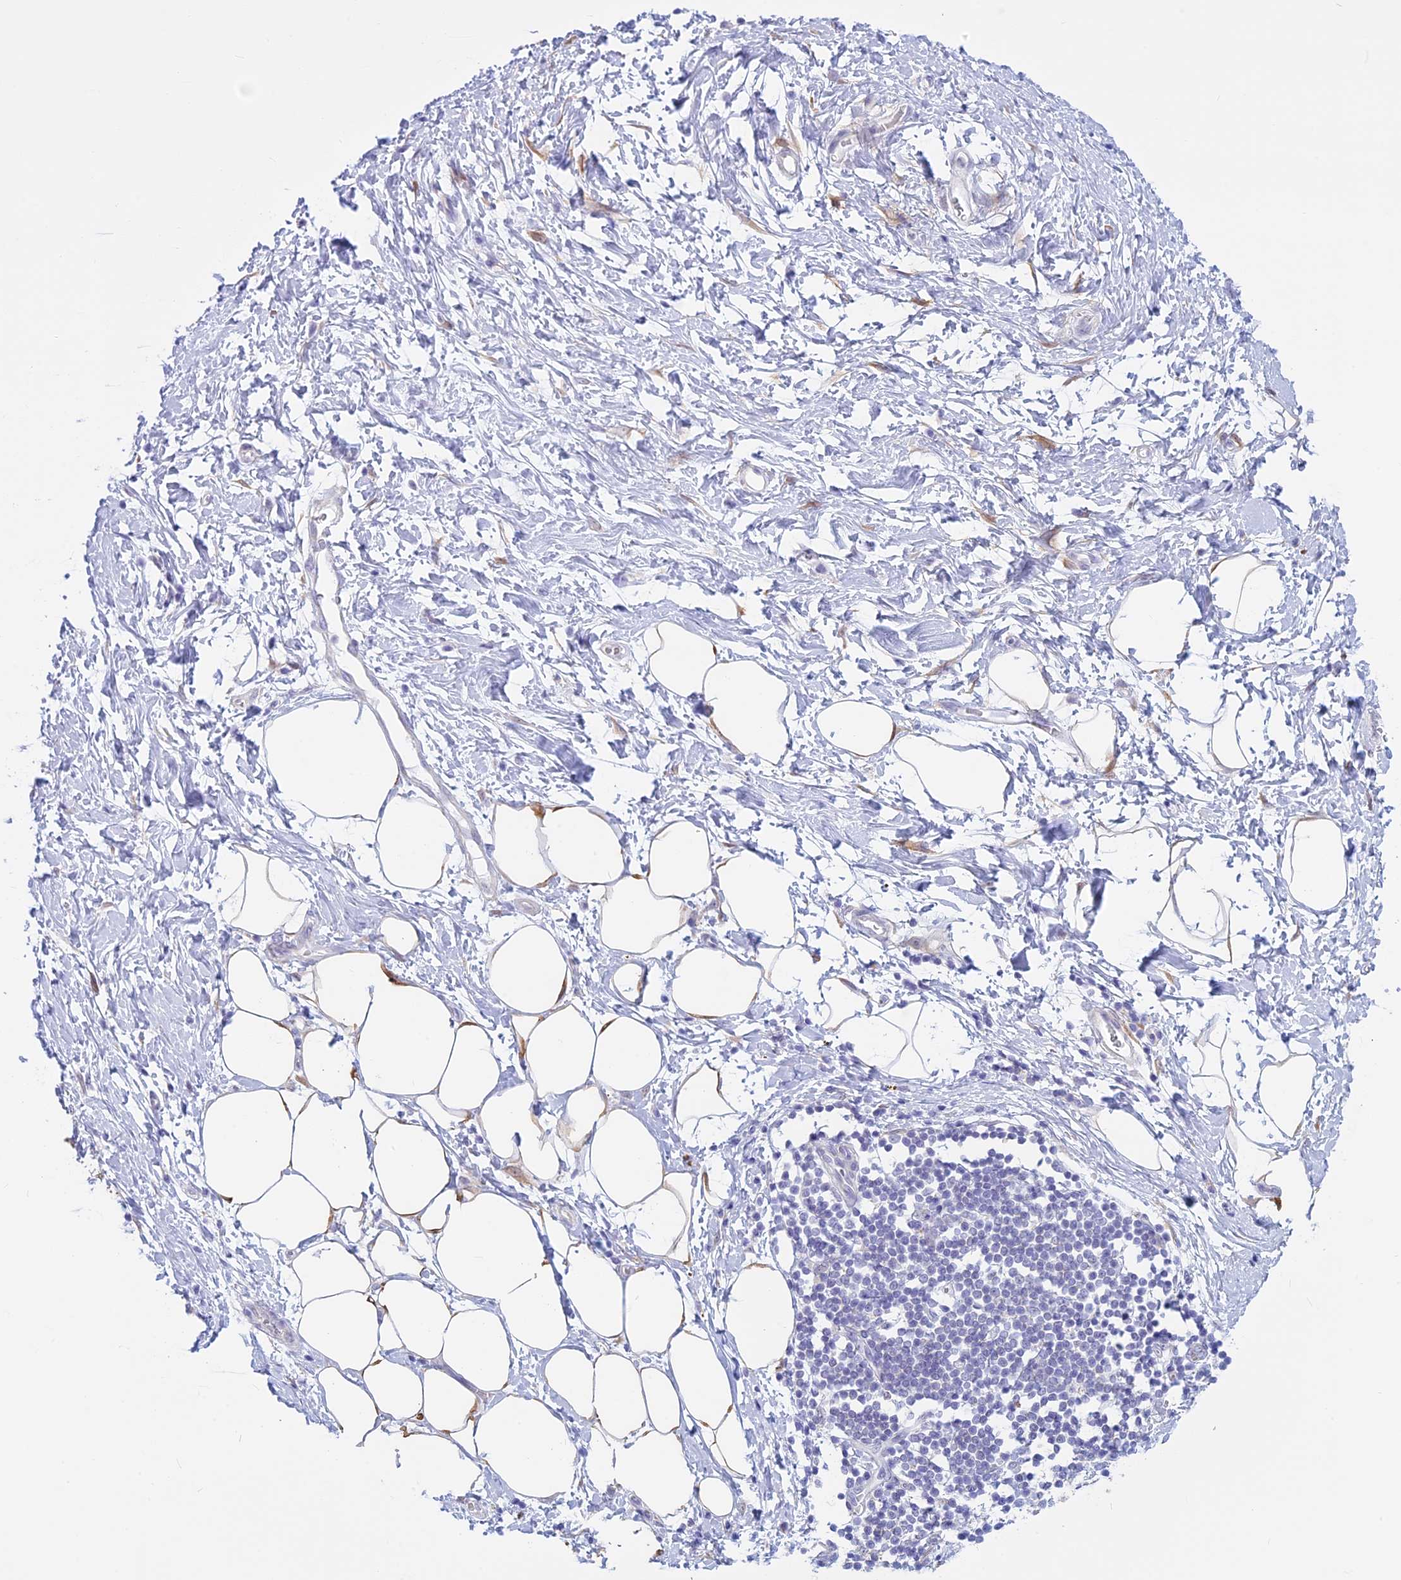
{"staining": {"intensity": "moderate", "quantity": "25%-75%", "location": "cytoplasmic/membranous"}, "tissue": "adipose tissue", "cell_type": "Adipocytes", "image_type": "normal", "snomed": [{"axis": "morphology", "description": "Normal tissue, NOS"}, {"axis": "morphology", "description": "Adenocarcinoma, NOS"}, {"axis": "topography", "description": "Pancreas"}, {"axis": "topography", "description": "Peripheral nerve tissue"}], "caption": "Immunohistochemistry (IHC) of unremarkable human adipose tissue demonstrates medium levels of moderate cytoplasmic/membranous staining in approximately 25%-75% of adipocytes. The staining is performed using DAB (3,3'-diaminobenzidine) brown chromogen to label protein expression. The nuclei are counter-stained blue using hematoxylin.", "gene": "LHFPL2", "patient": {"sex": "male", "age": 59}}